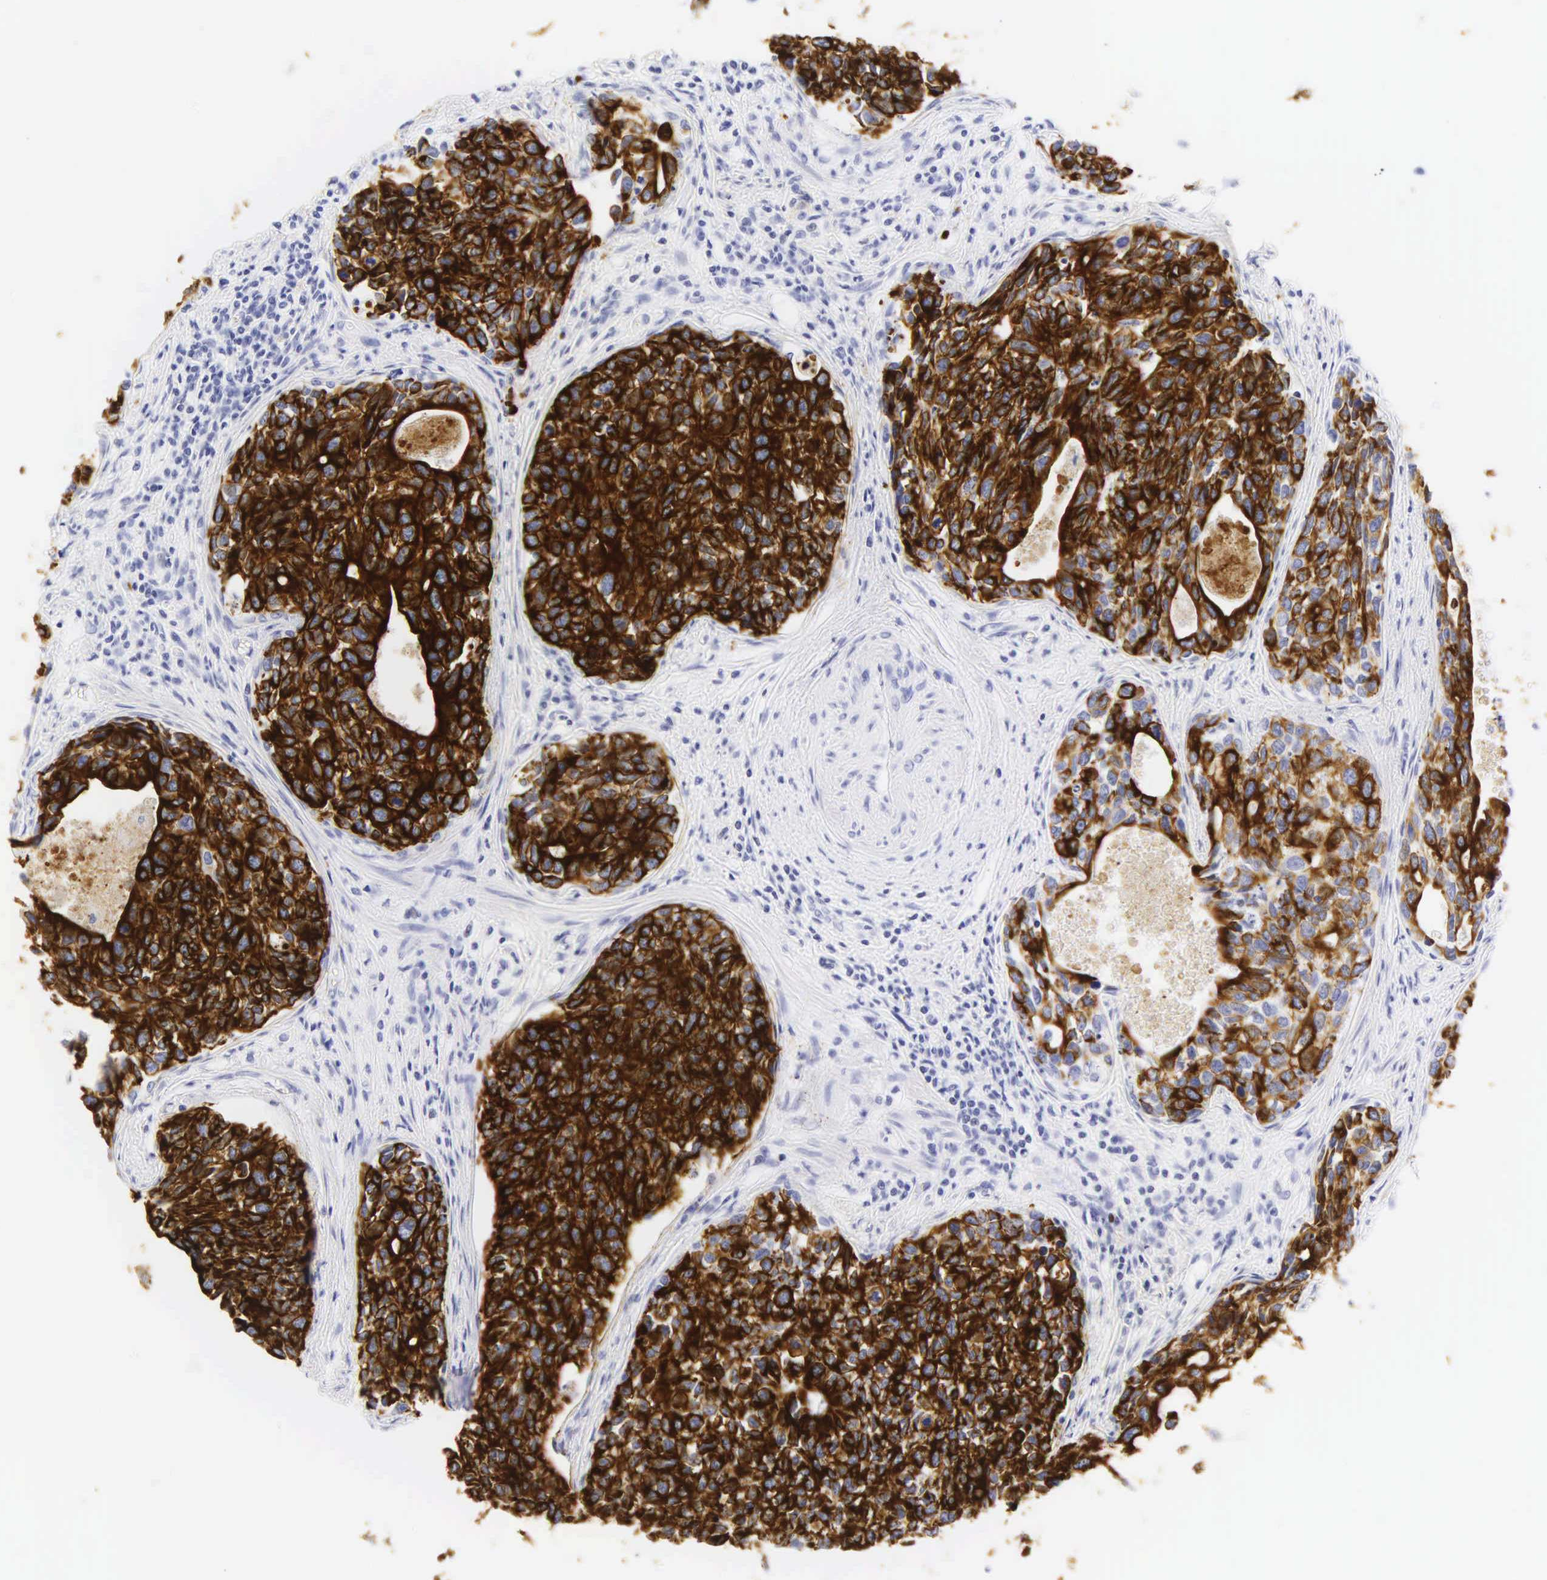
{"staining": {"intensity": "strong", "quantity": ">75%", "location": "cytoplasmic/membranous"}, "tissue": "urothelial cancer", "cell_type": "Tumor cells", "image_type": "cancer", "snomed": [{"axis": "morphology", "description": "Urothelial carcinoma, High grade"}, {"axis": "topography", "description": "Urinary bladder"}], "caption": "Tumor cells show high levels of strong cytoplasmic/membranous expression in about >75% of cells in human urothelial cancer. (brown staining indicates protein expression, while blue staining denotes nuclei).", "gene": "KRT20", "patient": {"sex": "male", "age": 81}}